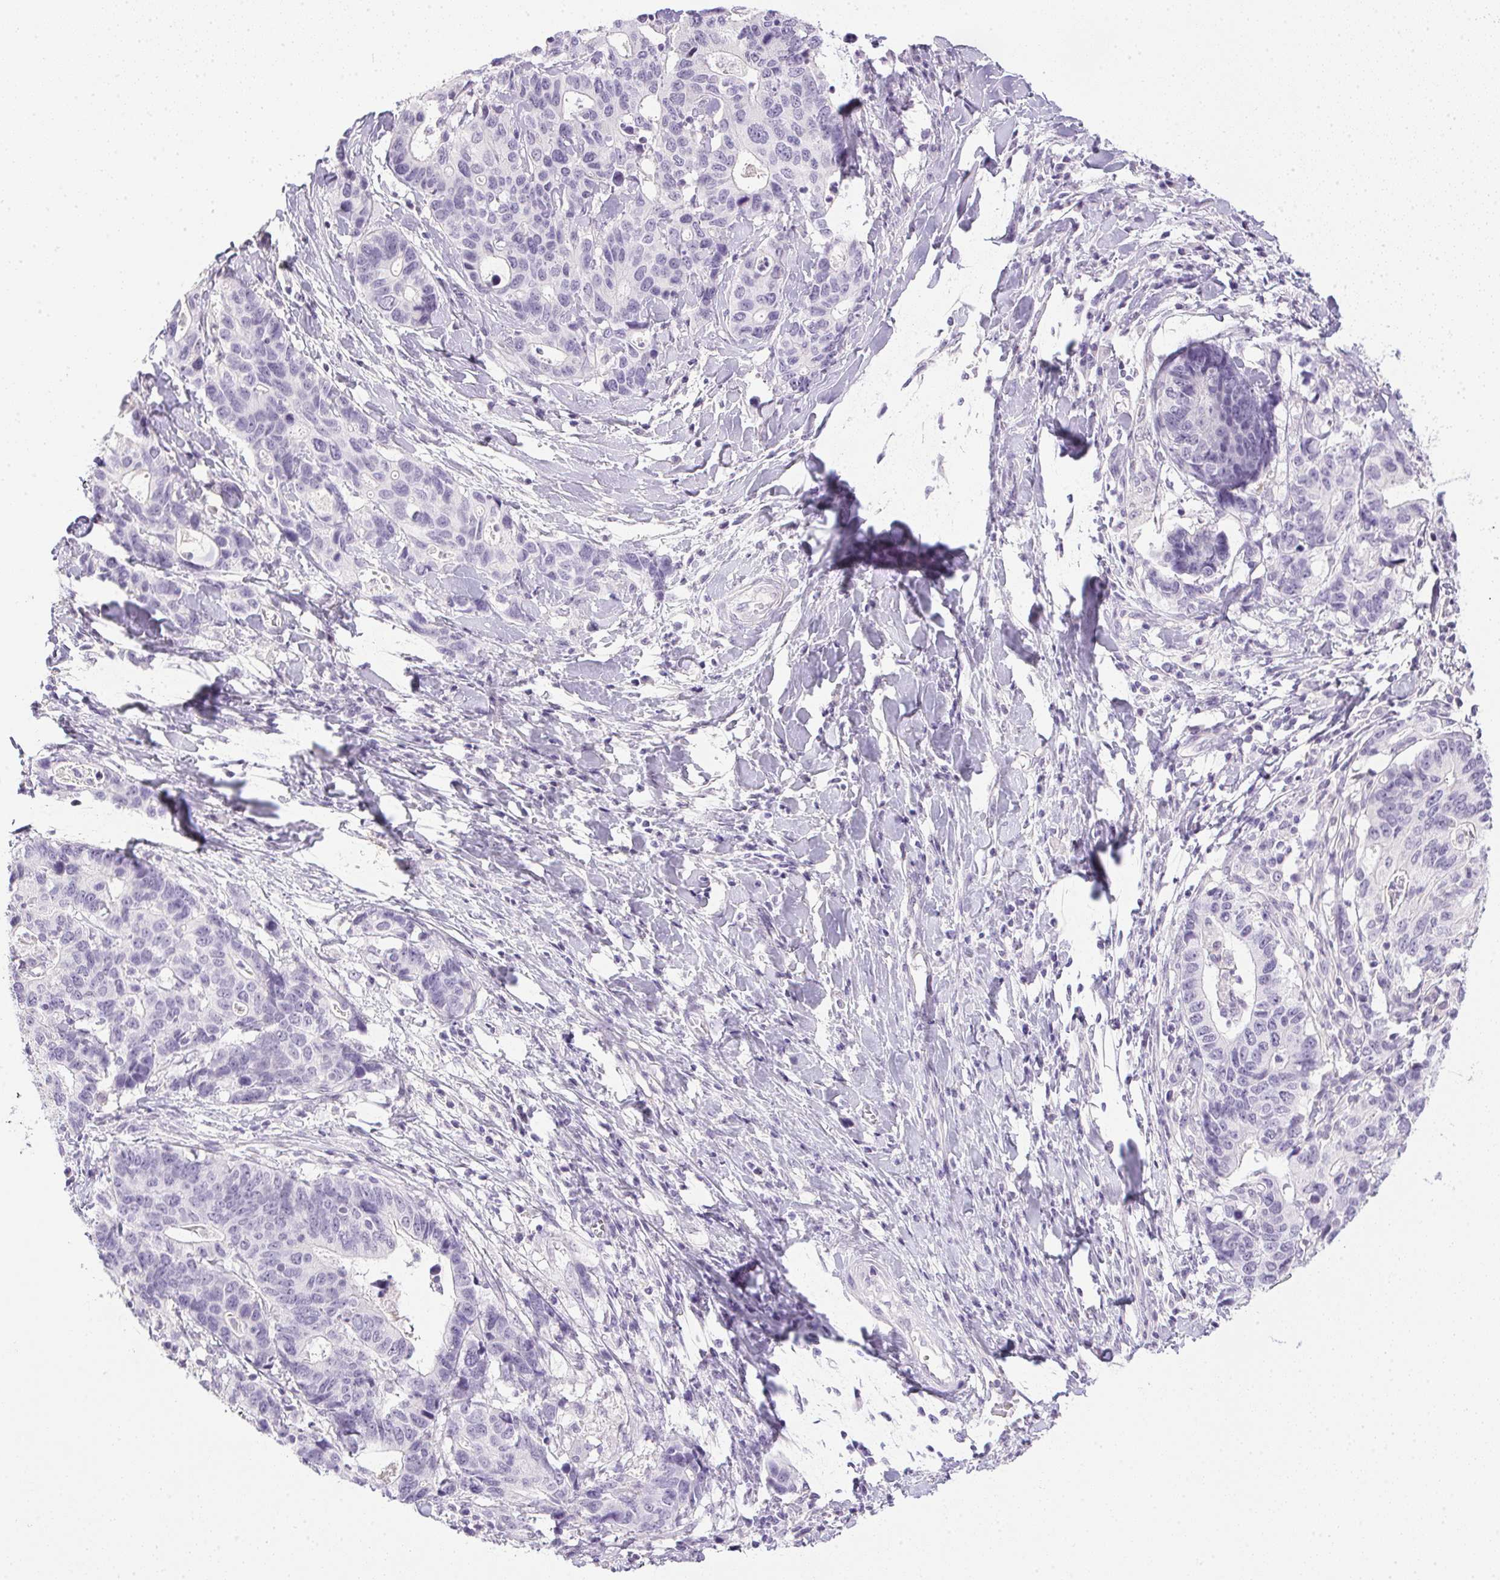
{"staining": {"intensity": "negative", "quantity": "none", "location": "none"}, "tissue": "stomach cancer", "cell_type": "Tumor cells", "image_type": "cancer", "snomed": [{"axis": "morphology", "description": "Adenocarcinoma, NOS"}, {"axis": "topography", "description": "Stomach, upper"}], "caption": "An image of human adenocarcinoma (stomach) is negative for staining in tumor cells.", "gene": "PRL", "patient": {"sex": "female", "age": 67}}